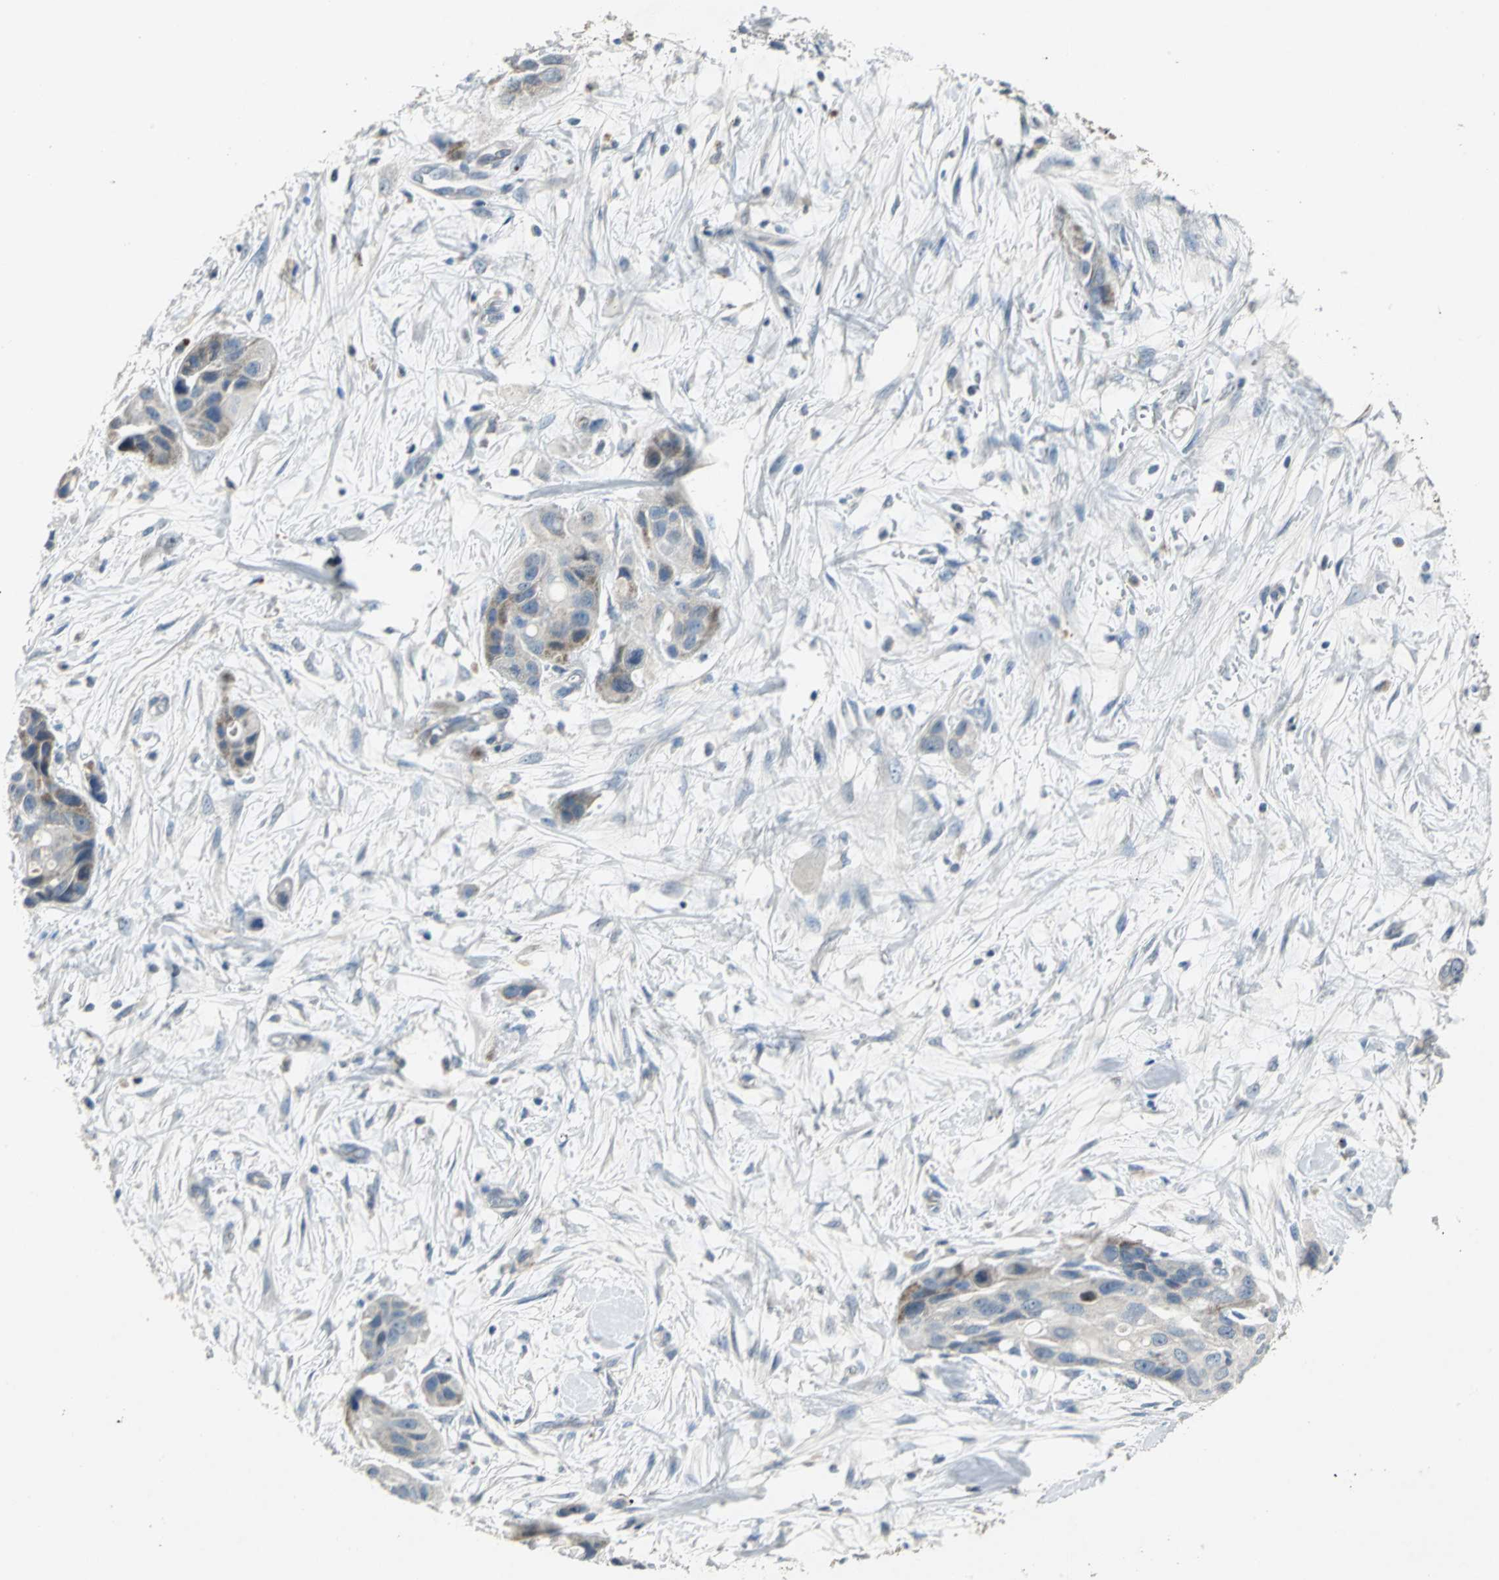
{"staining": {"intensity": "moderate", "quantity": "25%-75%", "location": "cytoplasmic/membranous"}, "tissue": "pancreatic cancer", "cell_type": "Tumor cells", "image_type": "cancer", "snomed": [{"axis": "morphology", "description": "Adenocarcinoma, NOS"}, {"axis": "topography", "description": "Pancreas"}], "caption": "Protein expression analysis of pancreatic cancer (adenocarcinoma) demonstrates moderate cytoplasmic/membranous staining in approximately 25%-75% of tumor cells.", "gene": "SPPL2B", "patient": {"sex": "female", "age": 60}}